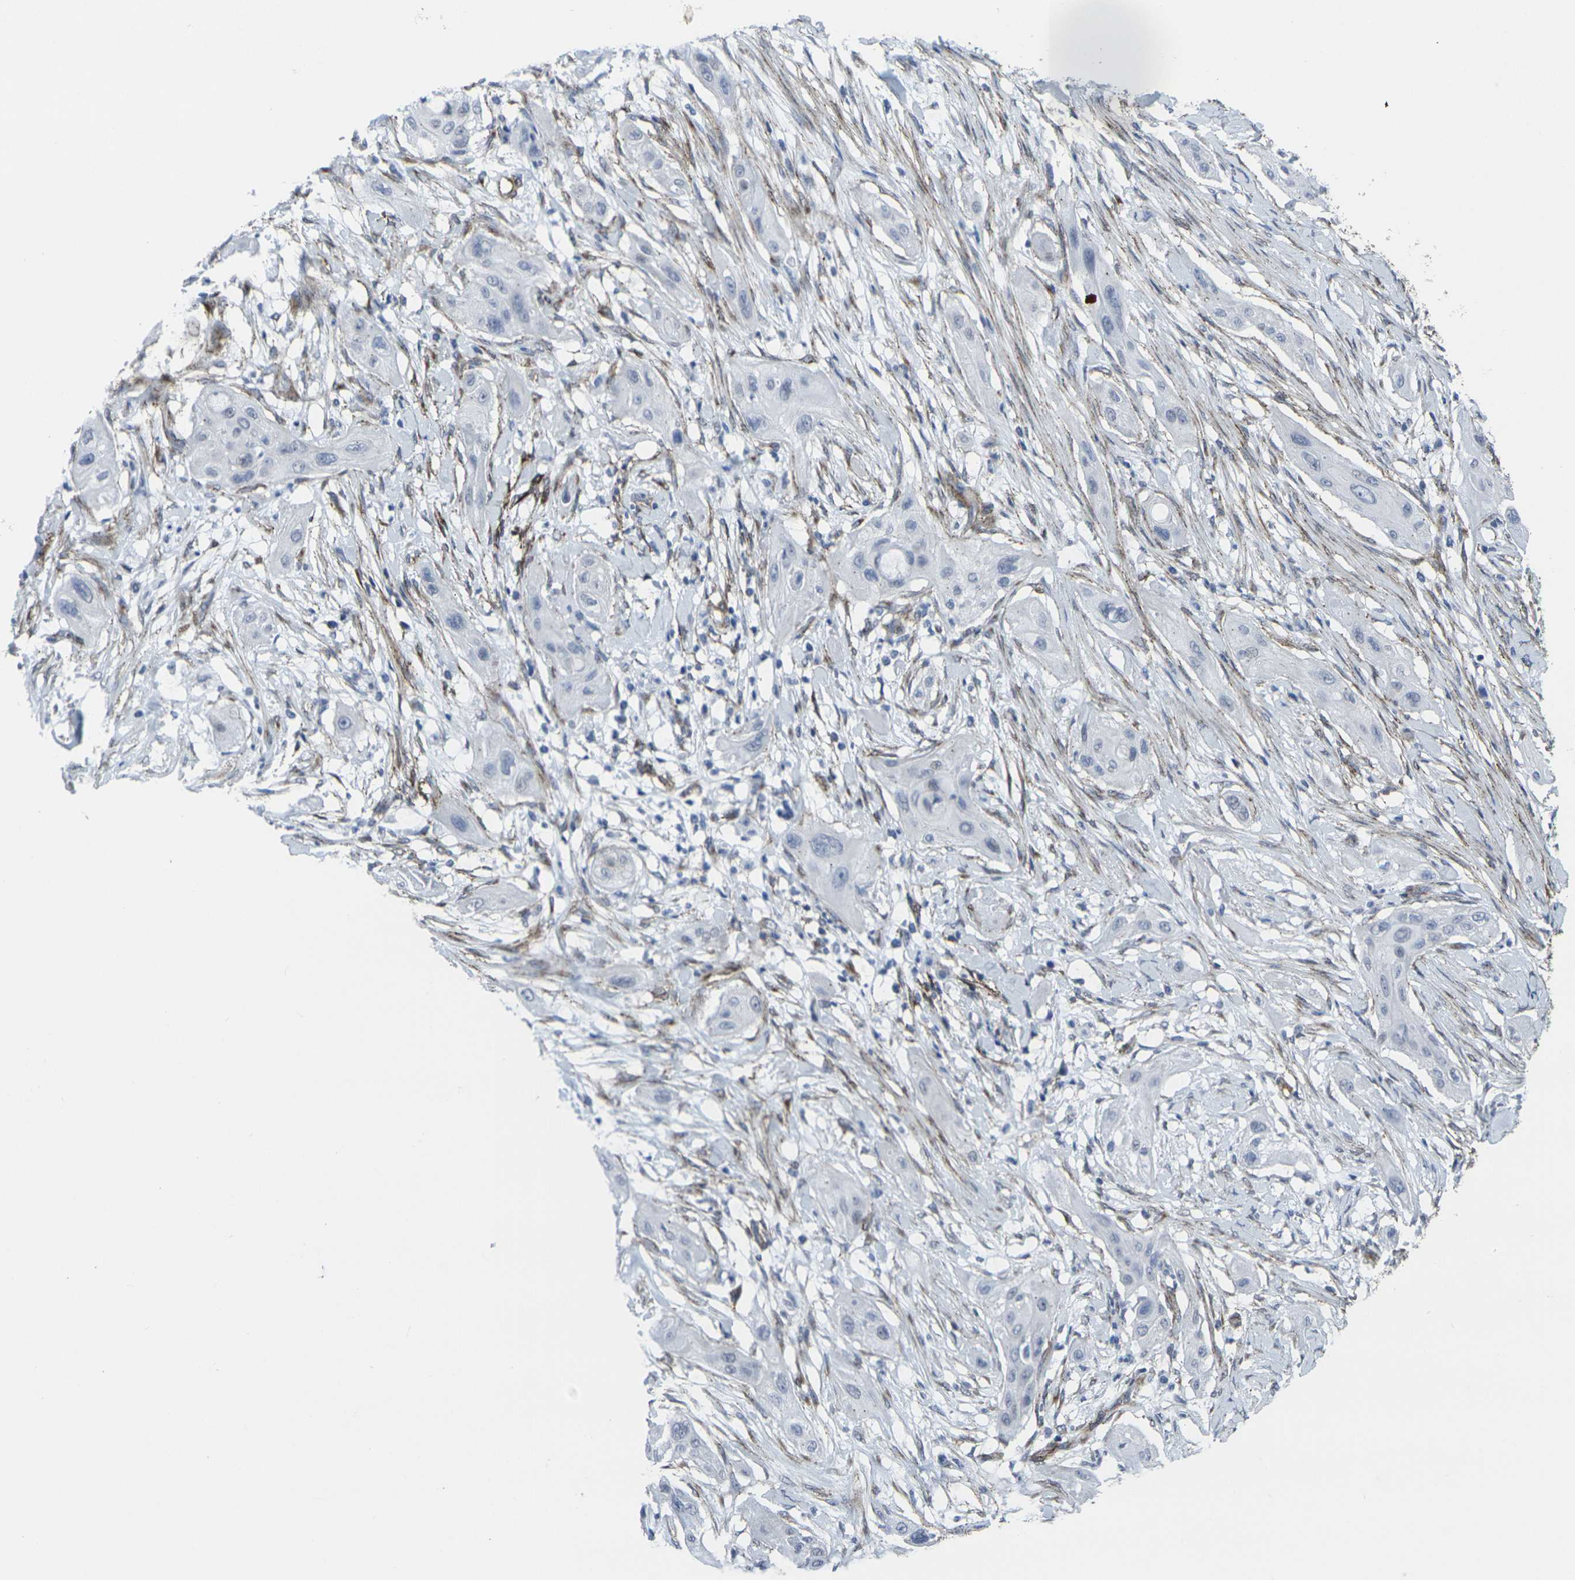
{"staining": {"intensity": "negative", "quantity": "none", "location": "none"}, "tissue": "lung cancer", "cell_type": "Tumor cells", "image_type": "cancer", "snomed": [{"axis": "morphology", "description": "Squamous cell carcinoma, NOS"}, {"axis": "topography", "description": "Lung"}], "caption": "An image of lung cancer stained for a protein displays no brown staining in tumor cells.", "gene": "CDH11", "patient": {"sex": "female", "age": 47}}